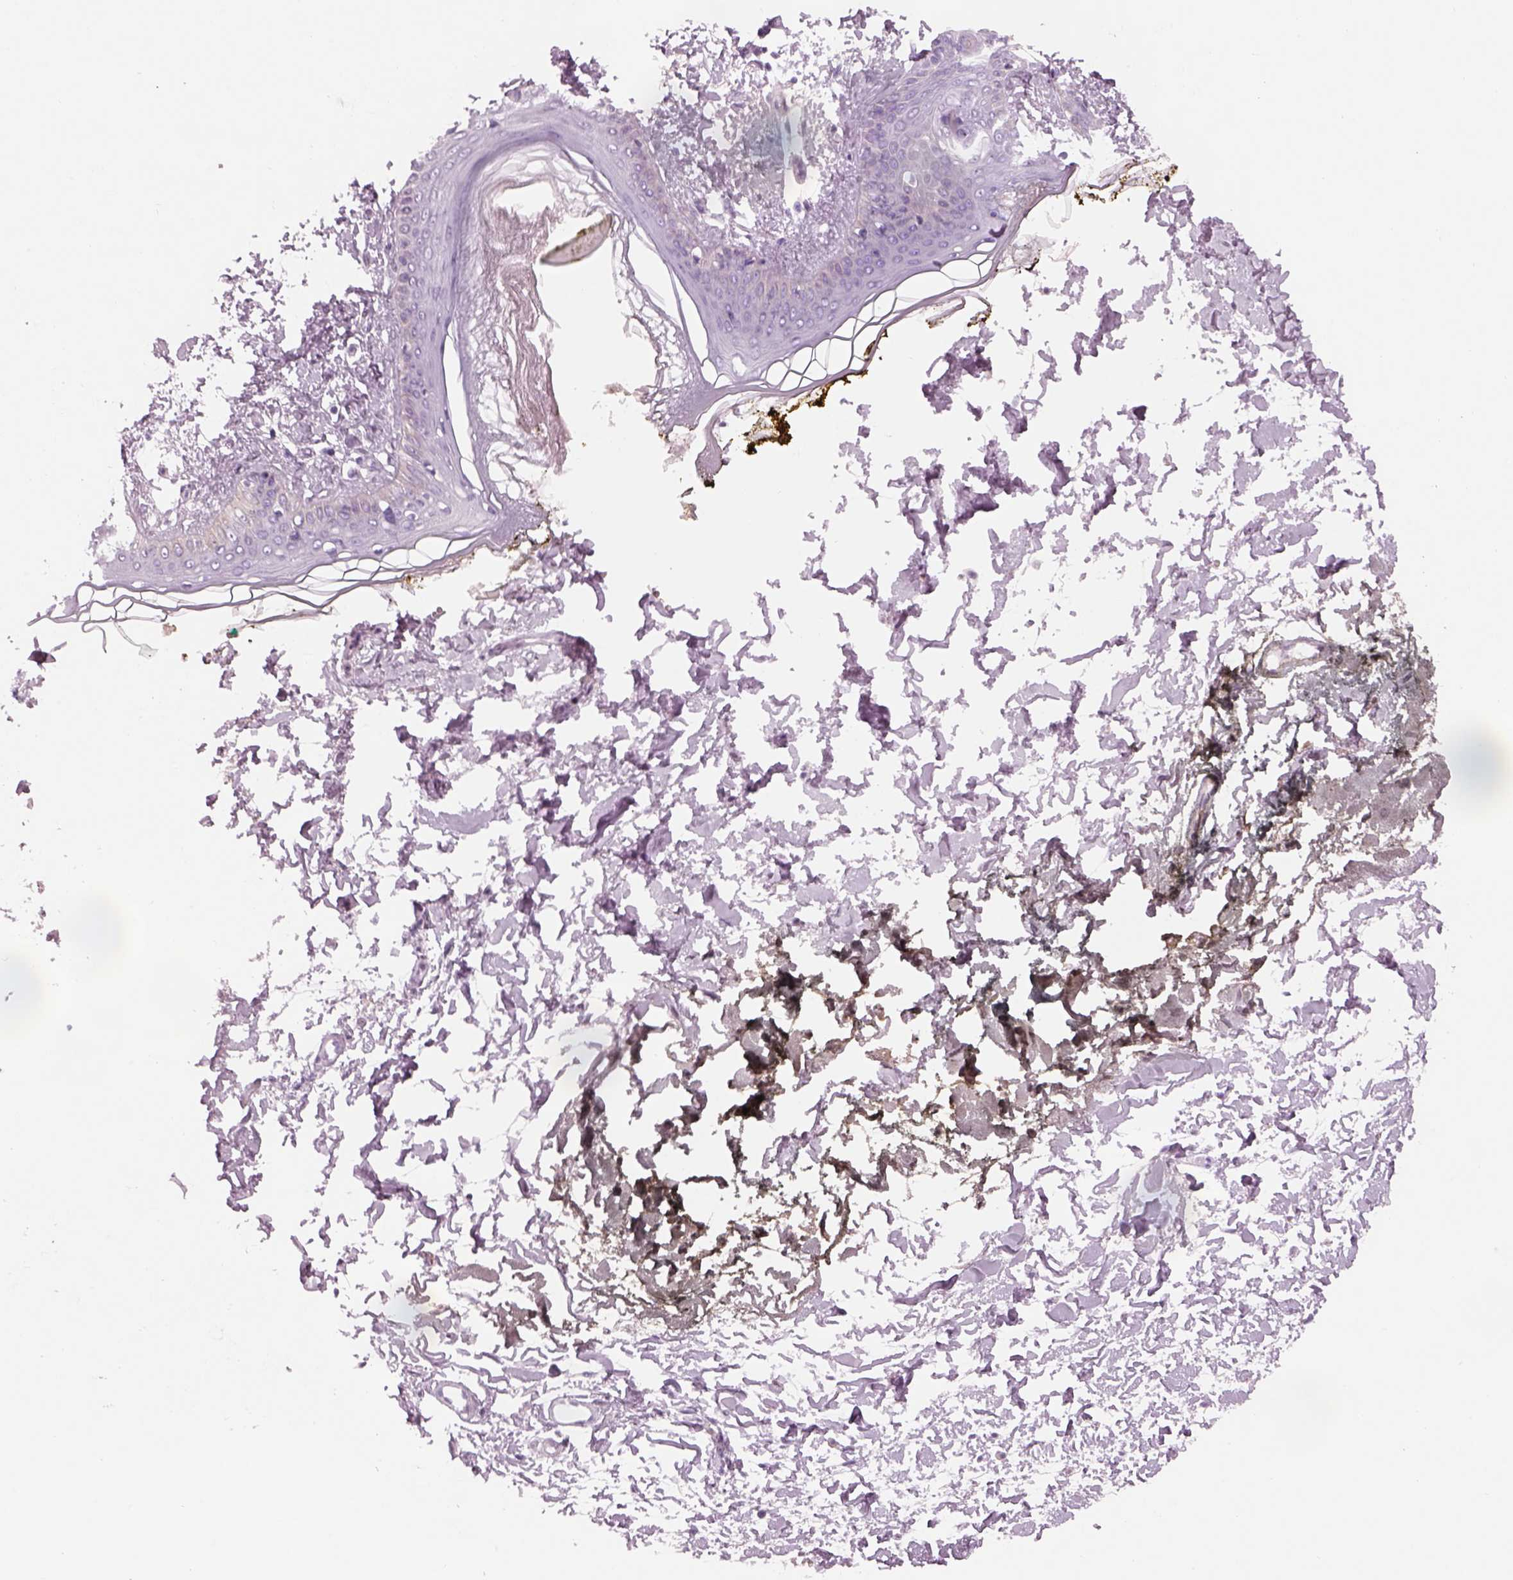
{"staining": {"intensity": "negative", "quantity": "none", "location": "none"}, "tissue": "skin", "cell_type": "Fibroblasts", "image_type": "normal", "snomed": [{"axis": "morphology", "description": "Normal tissue, NOS"}, {"axis": "topography", "description": "Skin"}], "caption": "Fibroblasts show no significant protein positivity in normal skin. Brightfield microscopy of IHC stained with DAB (3,3'-diaminobenzidine) (brown) and hematoxylin (blue), captured at high magnification.", "gene": "SAG", "patient": {"sex": "female", "age": 34}}